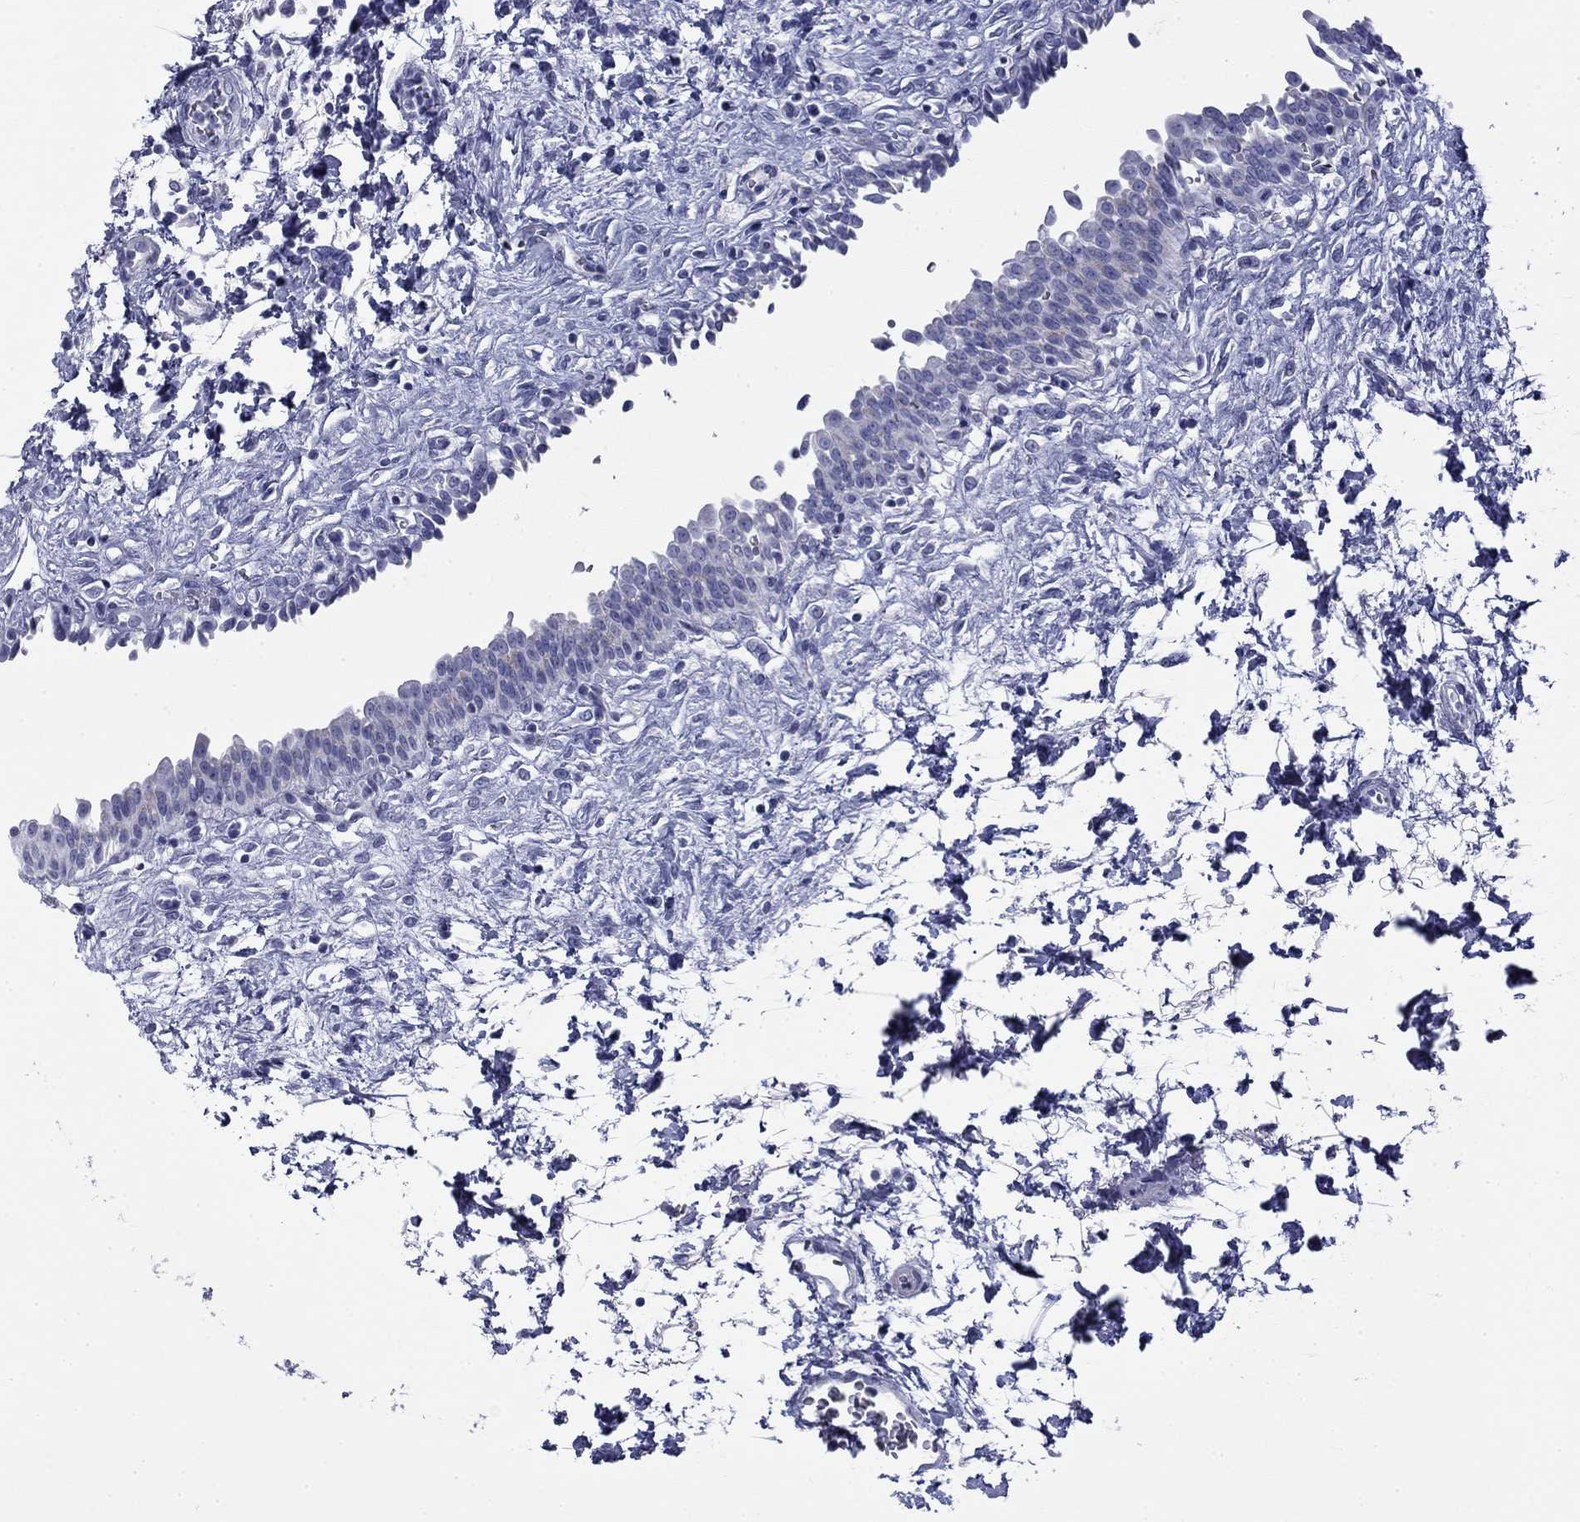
{"staining": {"intensity": "negative", "quantity": "none", "location": "none"}, "tissue": "urinary bladder", "cell_type": "Urothelial cells", "image_type": "normal", "snomed": [{"axis": "morphology", "description": "Normal tissue, NOS"}, {"axis": "topography", "description": "Urinary bladder"}], "caption": "Immunohistochemistry of unremarkable human urinary bladder exhibits no expression in urothelial cells. Brightfield microscopy of IHC stained with DAB (brown) and hematoxylin (blue), captured at high magnification.", "gene": "ZP2", "patient": {"sex": "male", "age": 37}}